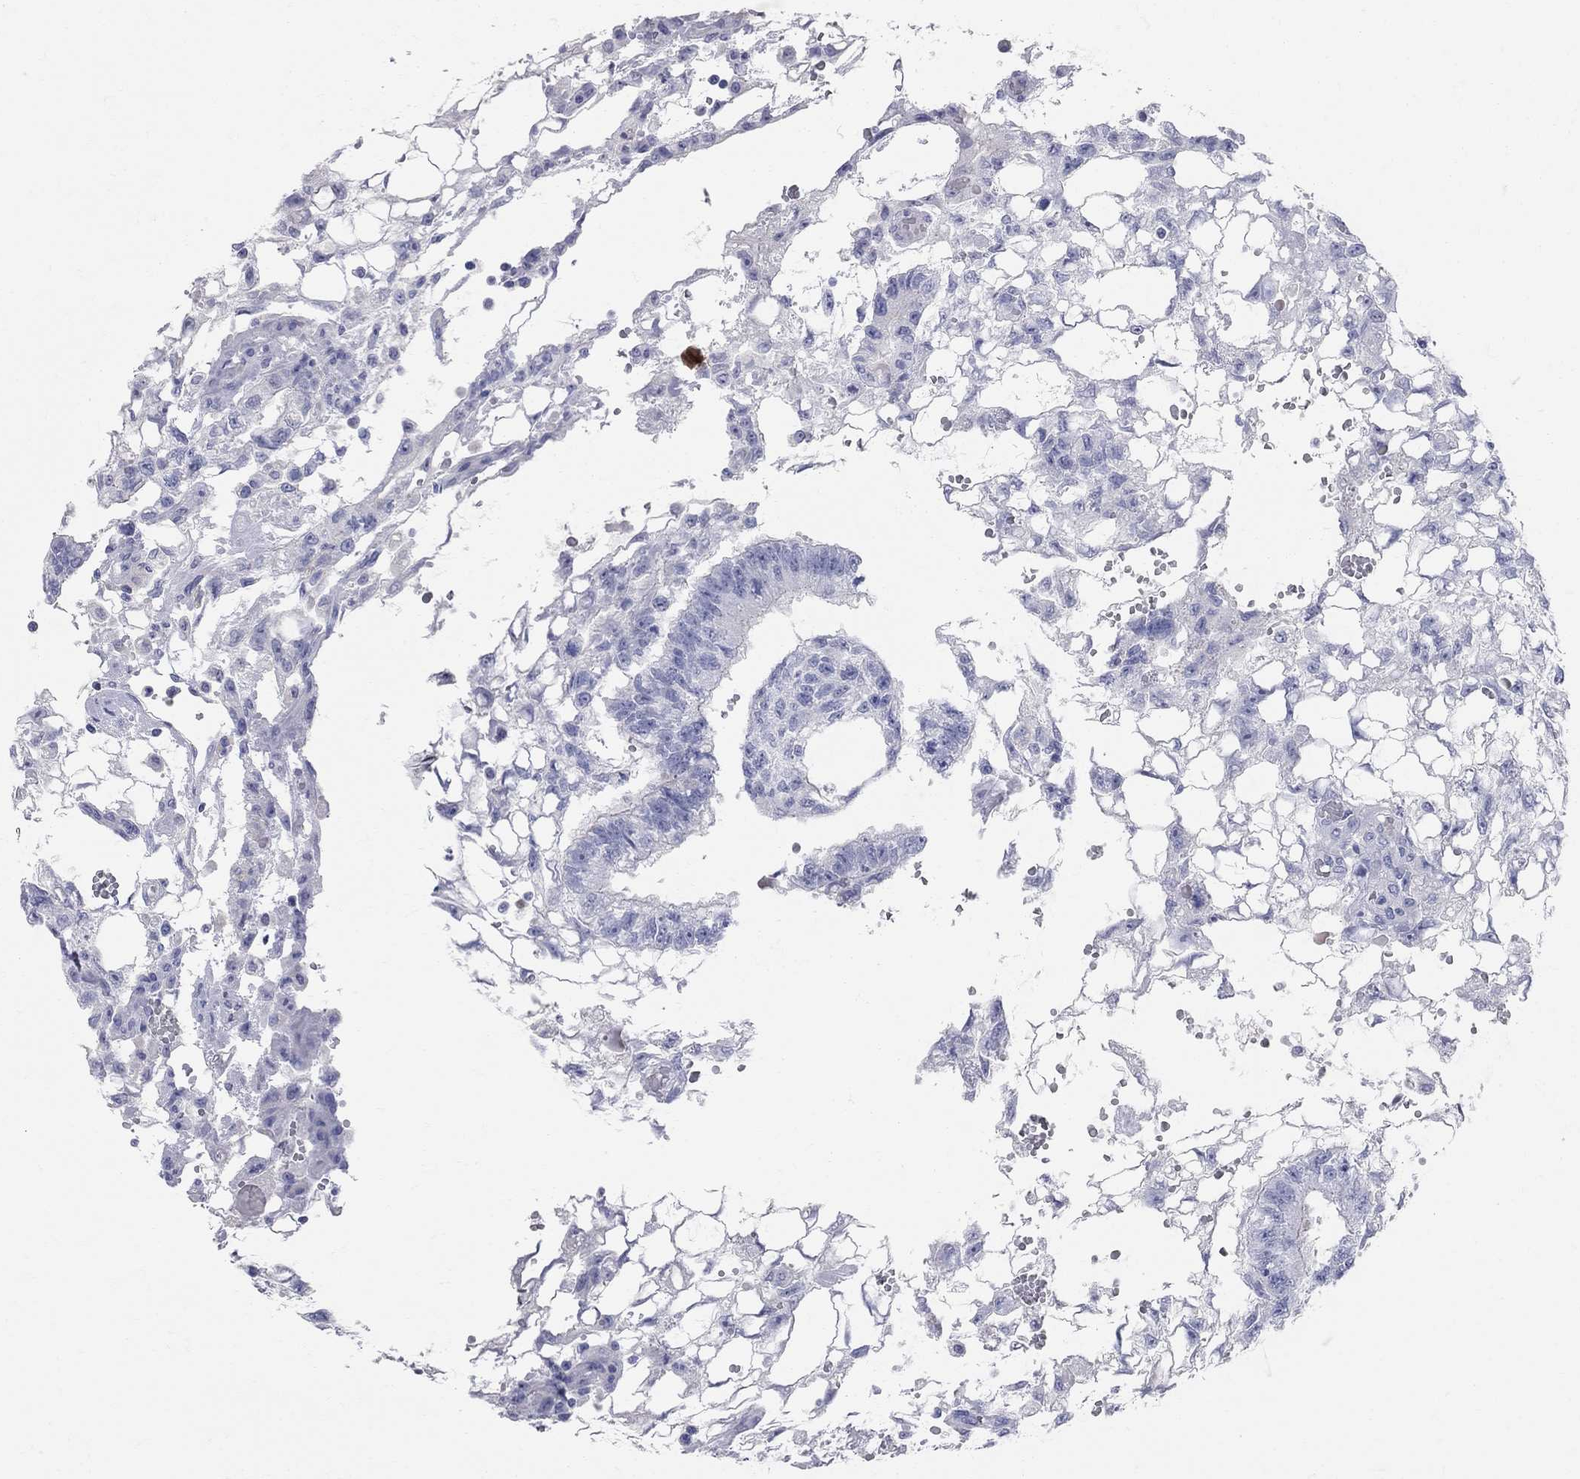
{"staining": {"intensity": "negative", "quantity": "none", "location": "none"}, "tissue": "testis cancer", "cell_type": "Tumor cells", "image_type": "cancer", "snomed": [{"axis": "morphology", "description": "Carcinoma, Embryonal, NOS"}, {"axis": "topography", "description": "Testis"}], "caption": "A high-resolution histopathology image shows immunohistochemistry staining of testis cancer (embryonal carcinoma), which reveals no significant positivity in tumor cells. Brightfield microscopy of IHC stained with DAB (brown) and hematoxylin (blue), captured at high magnification.", "gene": "AOX1", "patient": {"sex": "male", "age": 32}}